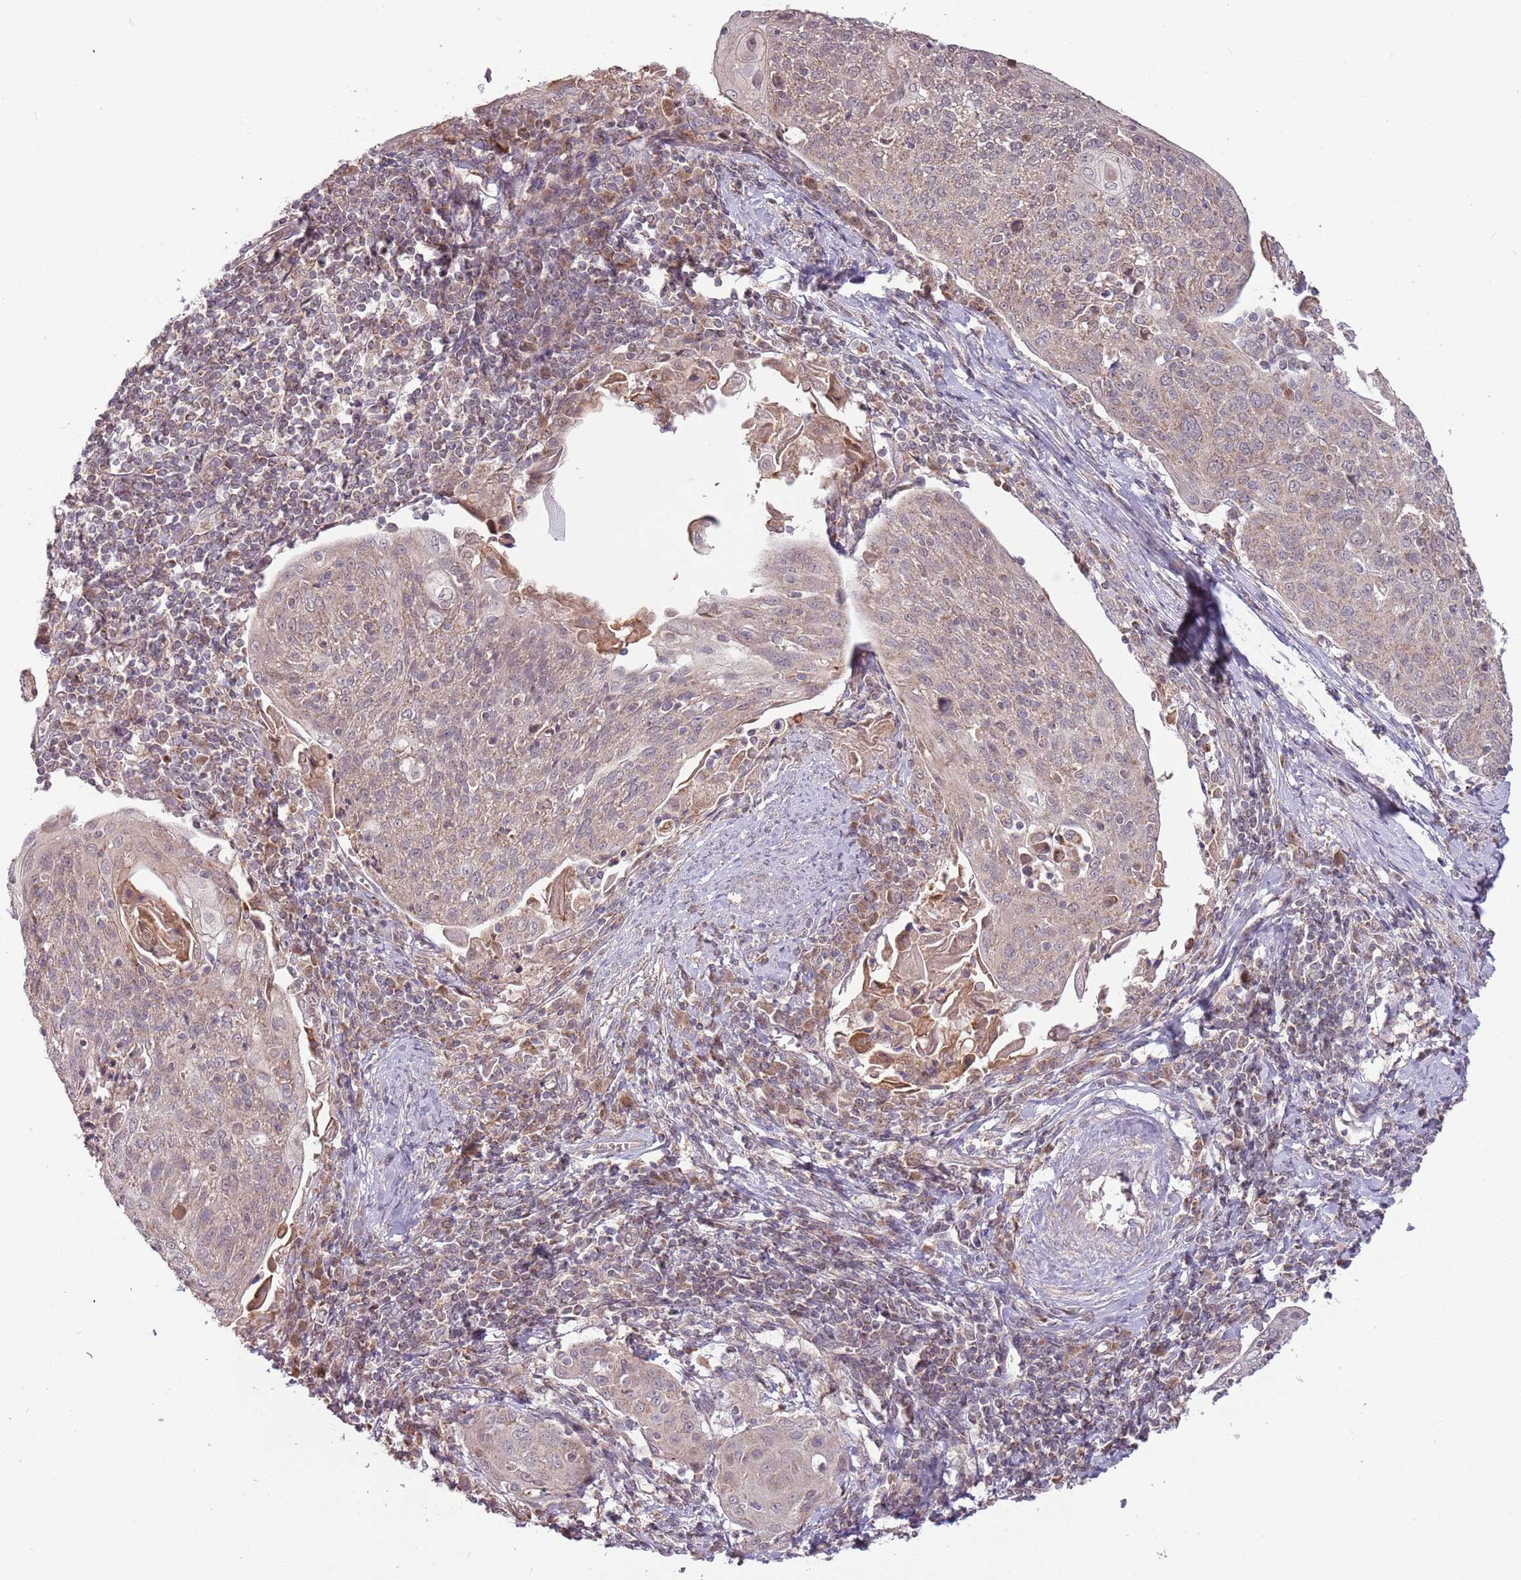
{"staining": {"intensity": "weak", "quantity": "25%-75%", "location": "cytoplasmic/membranous"}, "tissue": "cervical cancer", "cell_type": "Tumor cells", "image_type": "cancer", "snomed": [{"axis": "morphology", "description": "Squamous cell carcinoma, NOS"}, {"axis": "topography", "description": "Cervix"}], "caption": "Tumor cells reveal weak cytoplasmic/membranous expression in about 25%-75% of cells in cervical cancer.", "gene": "RNF181", "patient": {"sex": "female", "age": 67}}